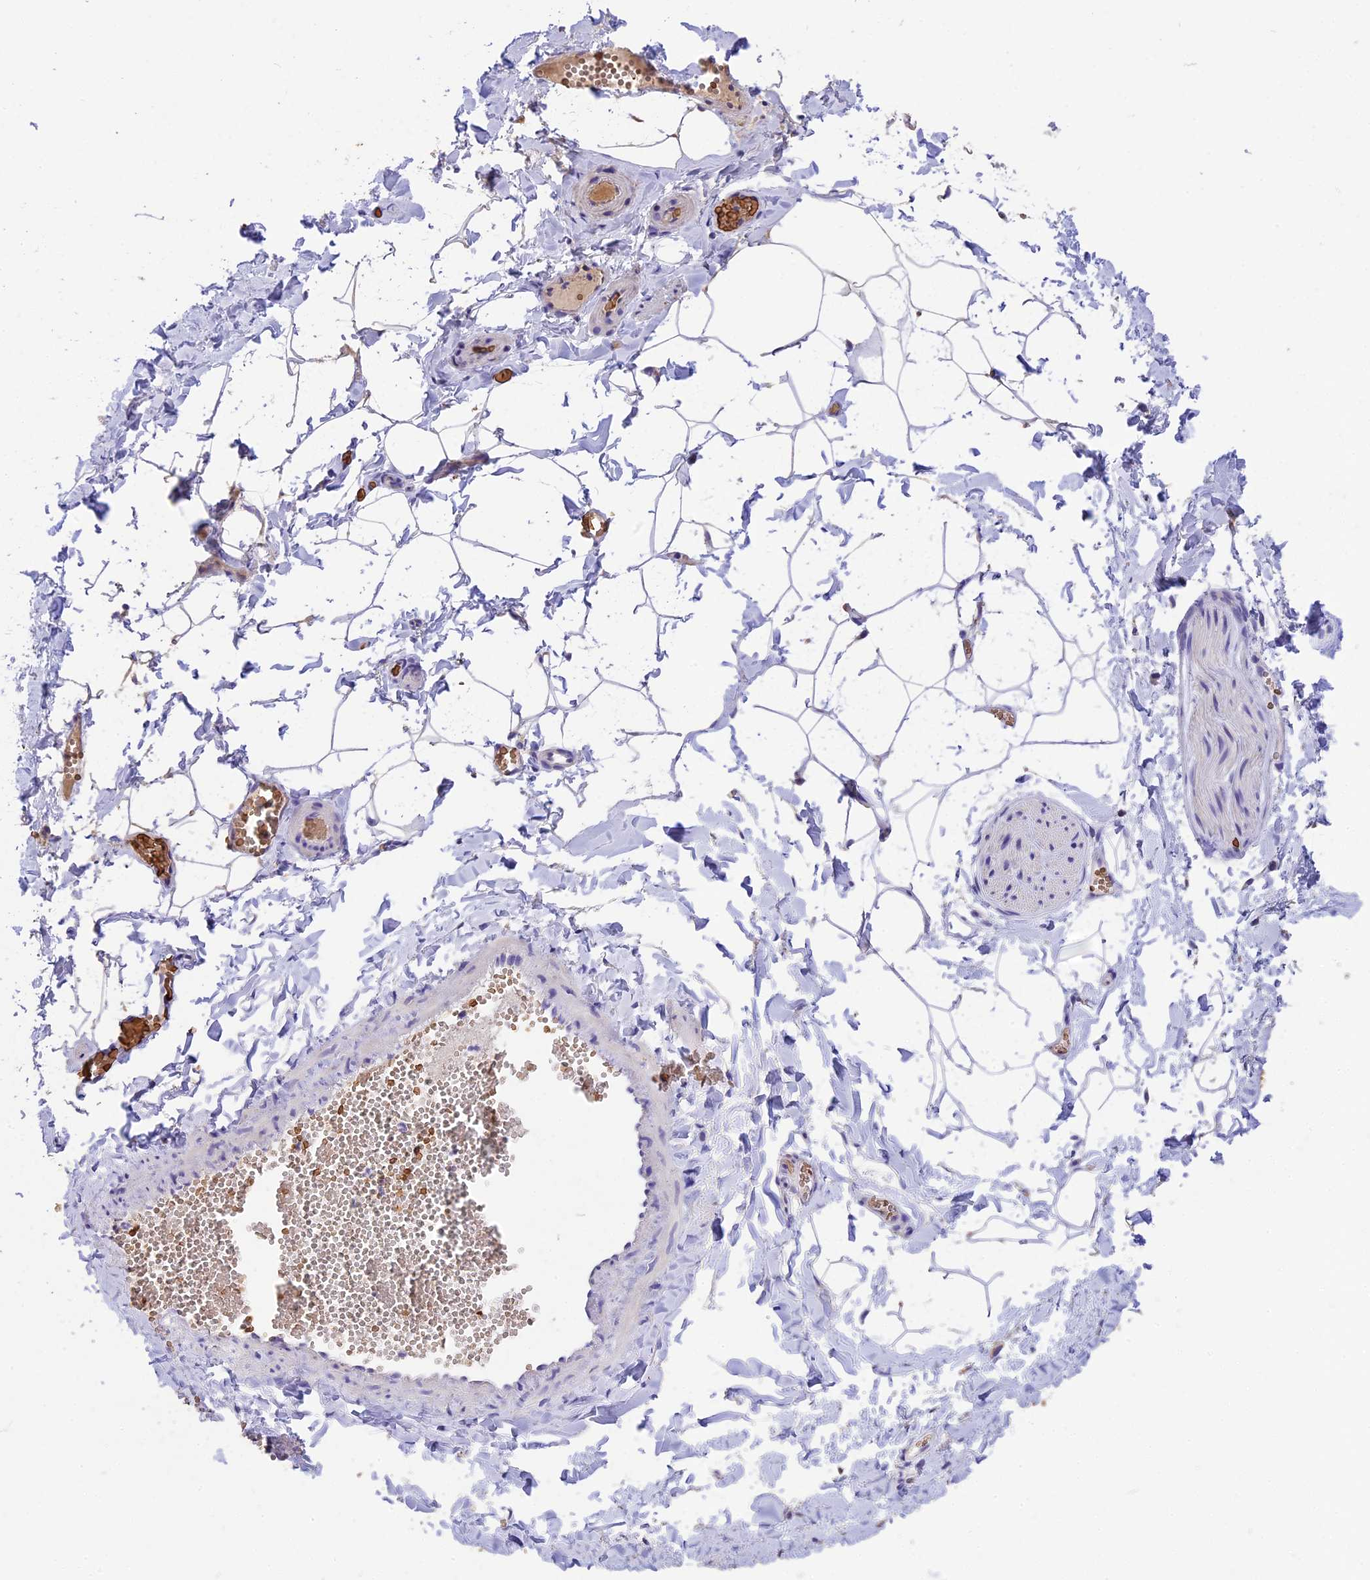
{"staining": {"intensity": "negative", "quantity": "none", "location": "none"}, "tissue": "adipose tissue", "cell_type": "Adipocytes", "image_type": "normal", "snomed": [{"axis": "morphology", "description": "Normal tissue, NOS"}, {"axis": "topography", "description": "Gallbladder"}, {"axis": "topography", "description": "Peripheral nerve tissue"}], "caption": "Immunohistochemistry of unremarkable human adipose tissue reveals no expression in adipocytes.", "gene": "TNNC2", "patient": {"sex": "male", "age": 38}}